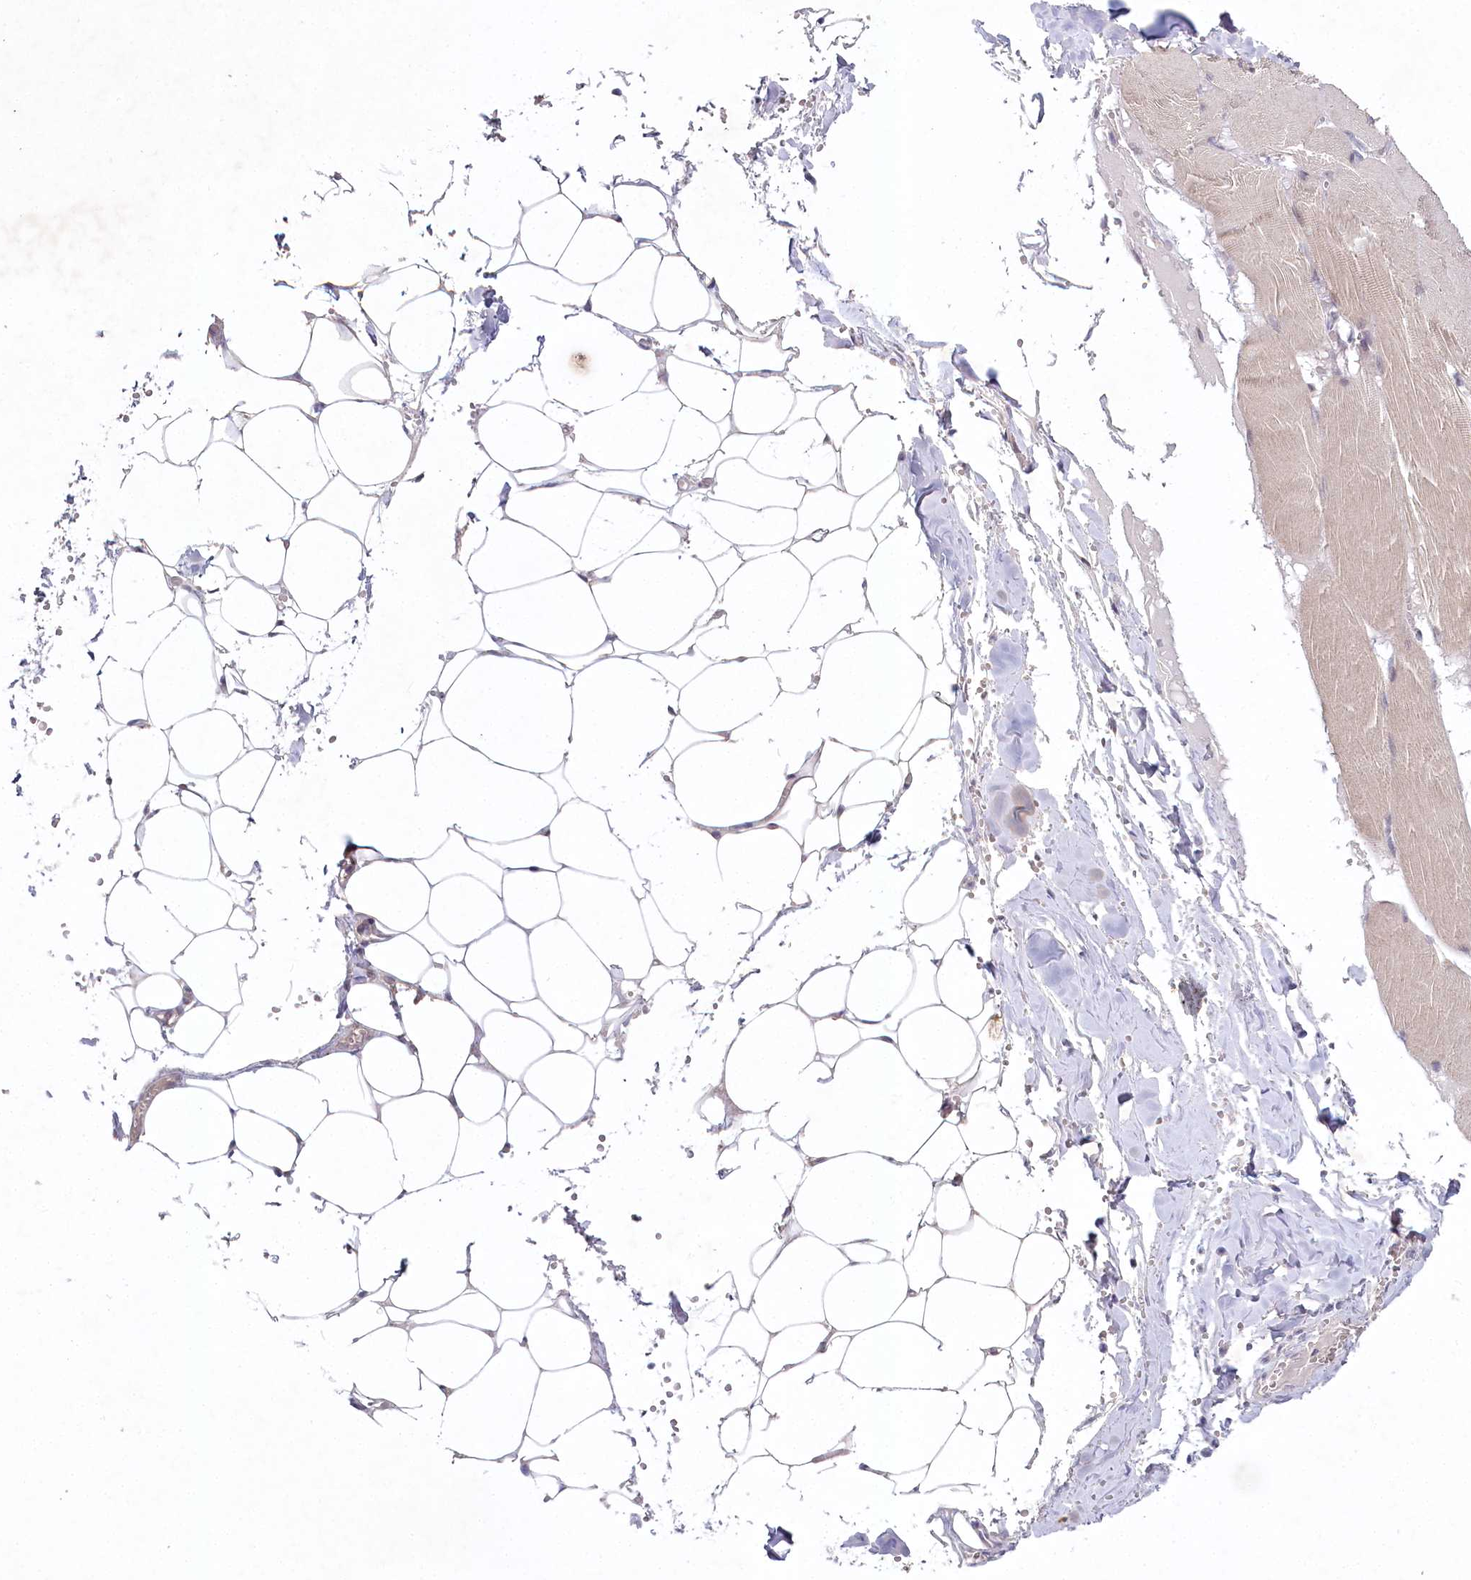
{"staining": {"intensity": "negative", "quantity": "none", "location": "none"}, "tissue": "adipose tissue", "cell_type": "Adipocytes", "image_type": "normal", "snomed": [{"axis": "morphology", "description": "Normal tissue, NOS"}, {"axis": "topography", "description": "Skeletal muscle"}, {"axis": "topography", "description": "Peripheral nerve tissue"}], "caption": "The photomicrograph reveals no significant expression in adipocytes of adipose tissue.", "gene": "AMTN", "patient": {"sex": "female", "age": 55}}